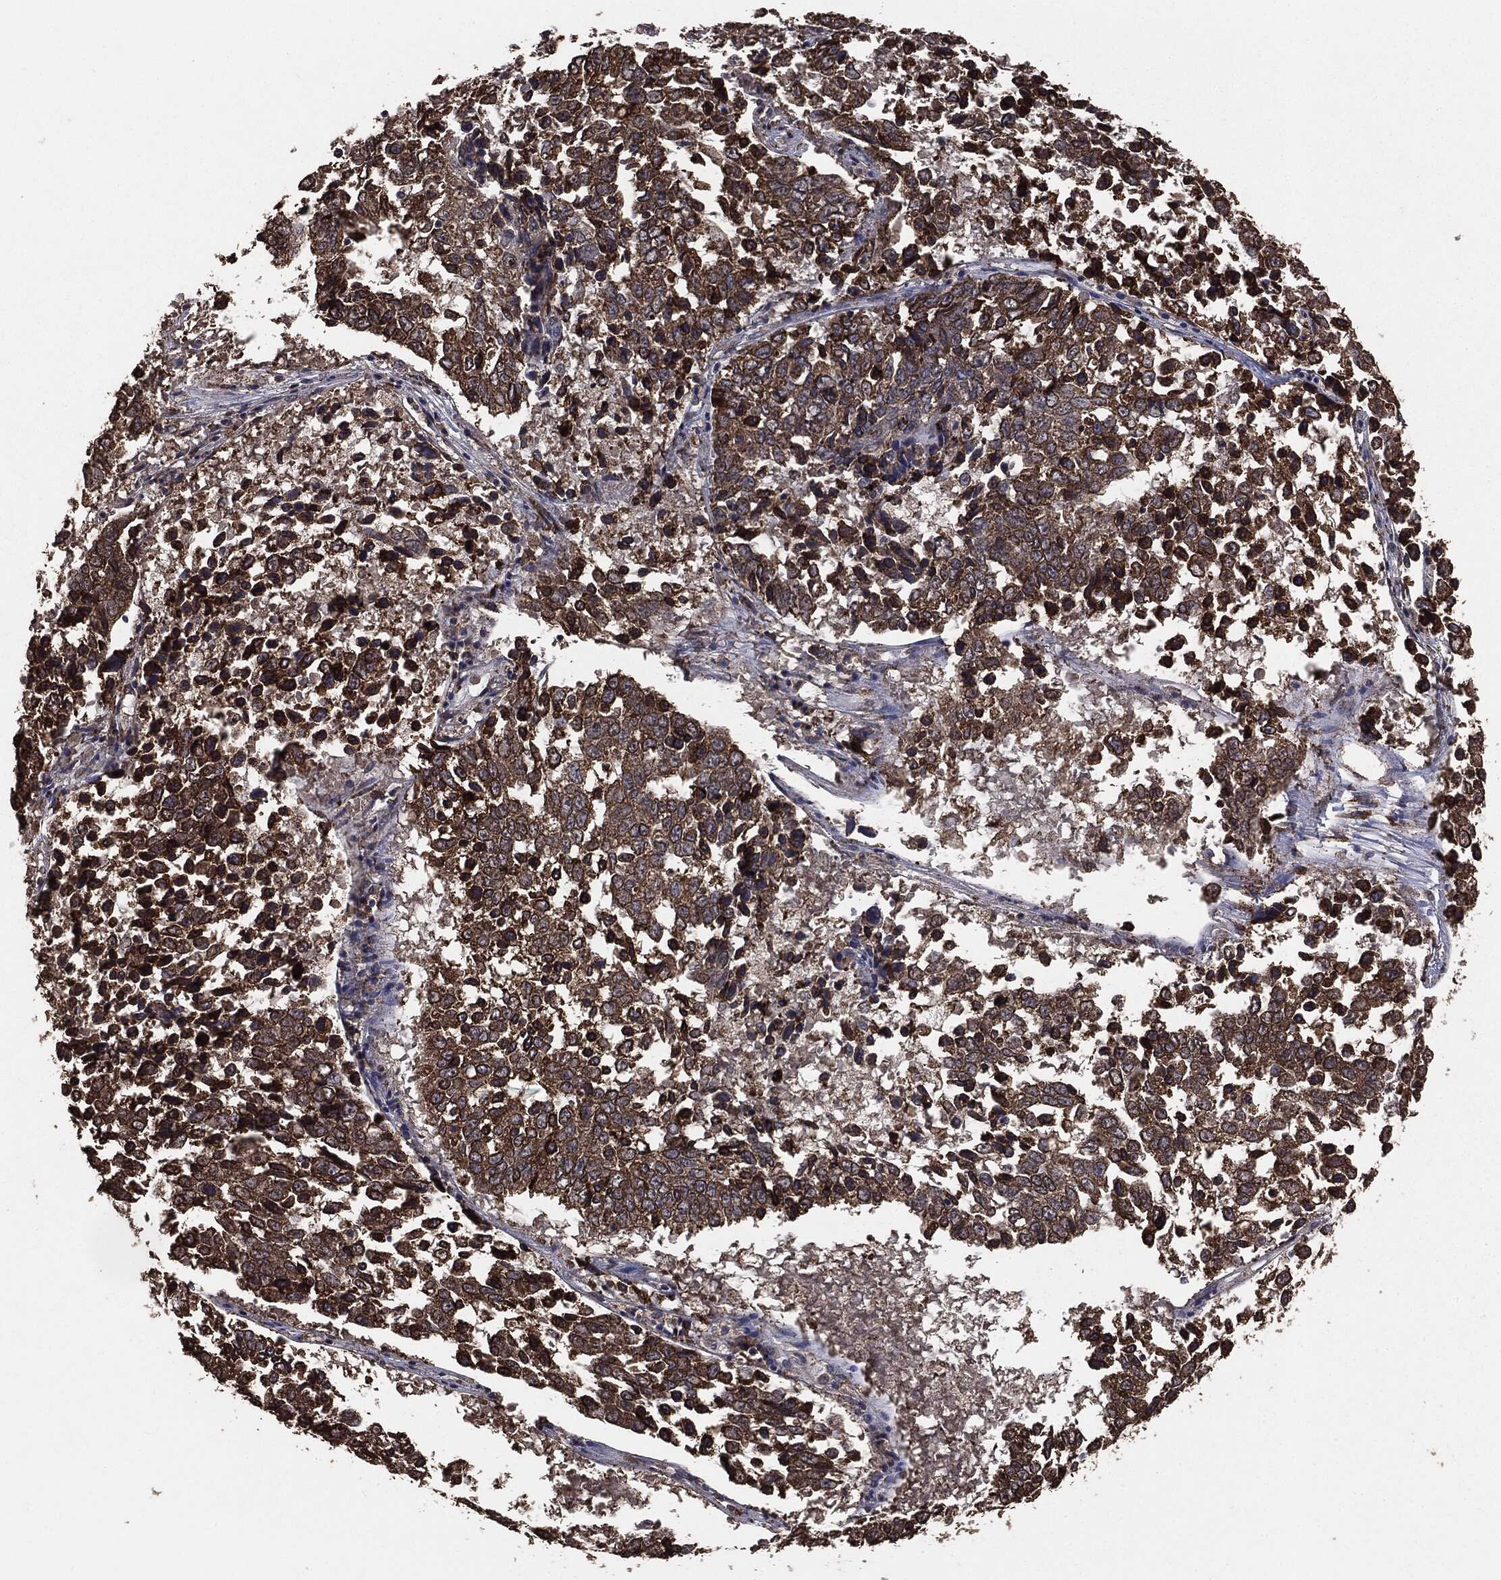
{"staining": {"intensity": "weak", "quantity": ">75%", "location": "cytoplasmic/membranous"}, "tissue": "lung cancer", "cell_type": "Tumor cells", "image_type": "cancer", "snomed": [{"axis": "morphology", "description": "Squamous cell carcinoma, NOS"}, {"axis": "topography", "description": "Lung"}], "caption": "Human lung cancer (squamous cell carcinoma) stained for a protein (brown) displays weak cytoplasmic/membranous positive expression in approximately >75% of tumor cells.", "gene": "MTOR", "patient": {"sex": "male", "age": 82}}